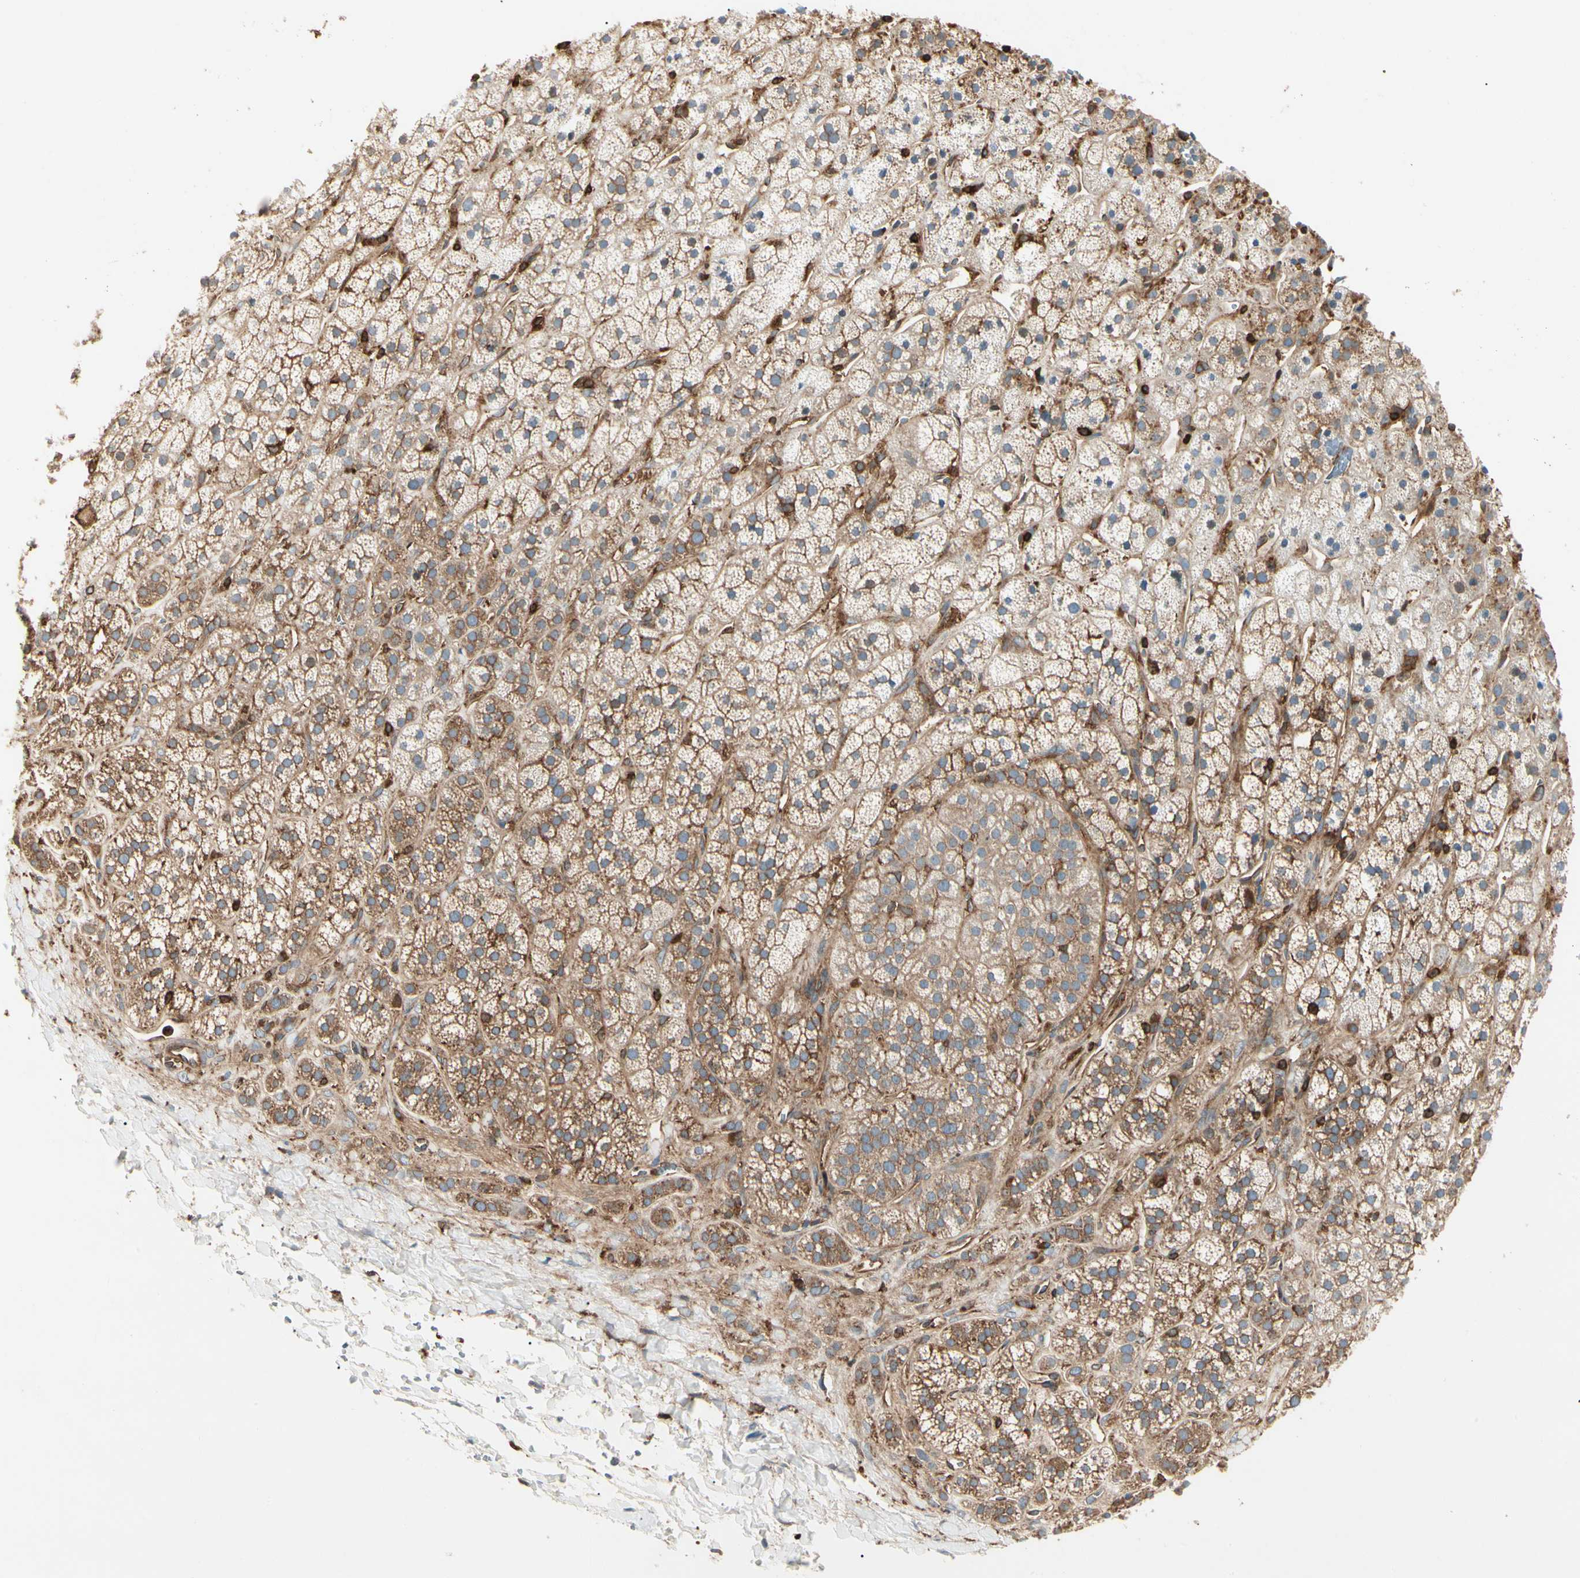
{"staining": {"intensity": "moderate", "quantity": ">75%", "location": "cytoplasmic/membranous"}, "tissue": "adrenal gland", "cell_type": "Glandular cells", "image_type": "normal", "snomed": [{"axis": "morphology", "description": "Normal tissue, NOS"}, {"axis": "topography", "description": "Adrenal gland"}], "caption": "DAB immunohistochemical staining of unremarkable human adrenal gland shows moderate cytoplasmic/membranous protein staining in about >75% of glandular cells.", "gene": "ARPC2", "patient": {"sex": "male", "age": 56}}